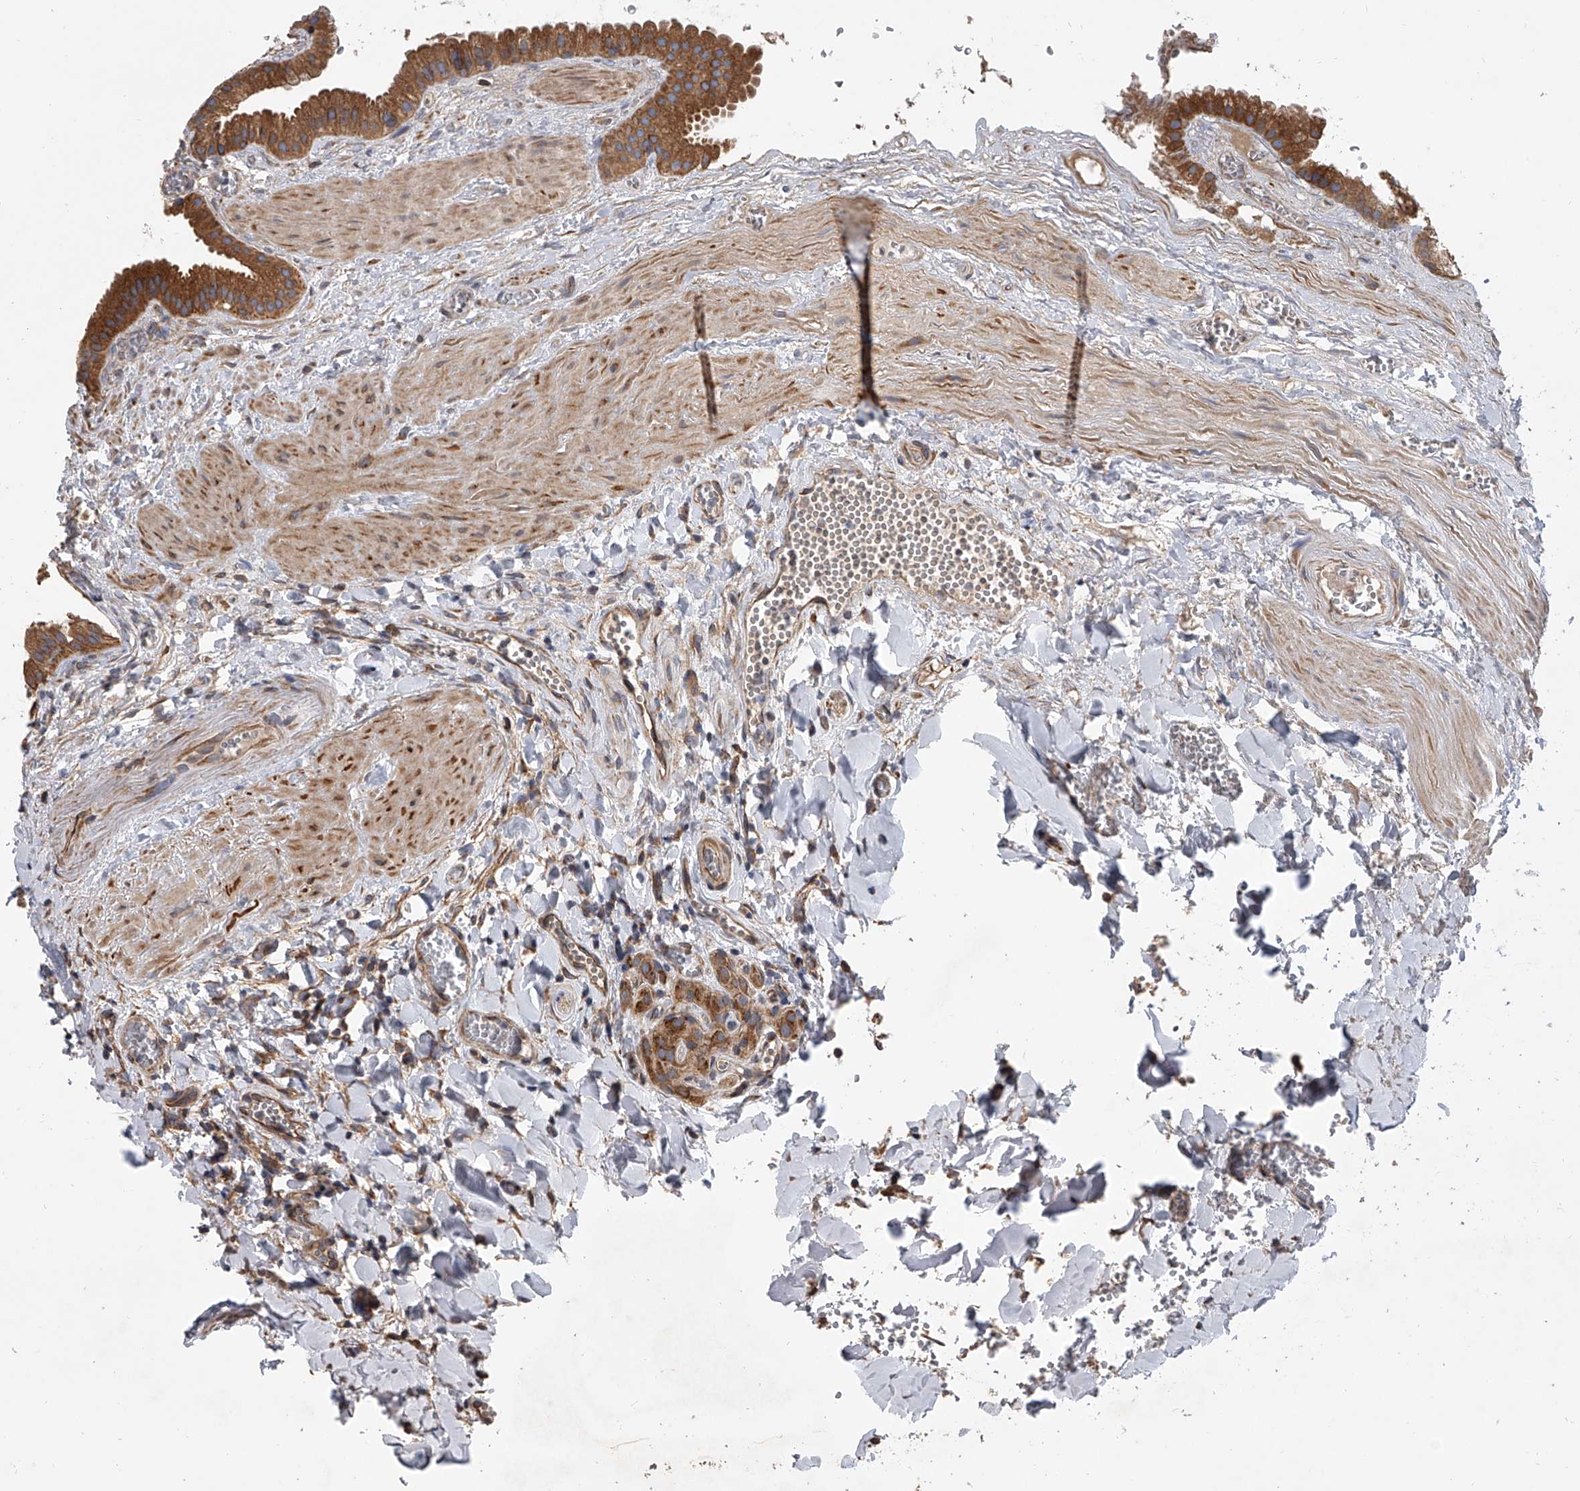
{"staining": {"intensity": "moderate", "quantity": ">75%", "location": "cytoplasmic/membranous"}, "tissue": "gallbladder", "cell_type": "Glandular cells", "image_type": "normal", "snomed": [{"axis": "morphology", "description": "Normal tissue, NOS"}, {"axis": "topography", "description": "Gallbladder"}], "caption": "A micrograph showing moderate cytoplasmic/membranous positivity in approximately >75% of glandular cells in benign gallbladder, as visualized by brown immunohistochemical staining.", "gene": "EXOC4", "patient": {"sex": "male", "age": 55}}